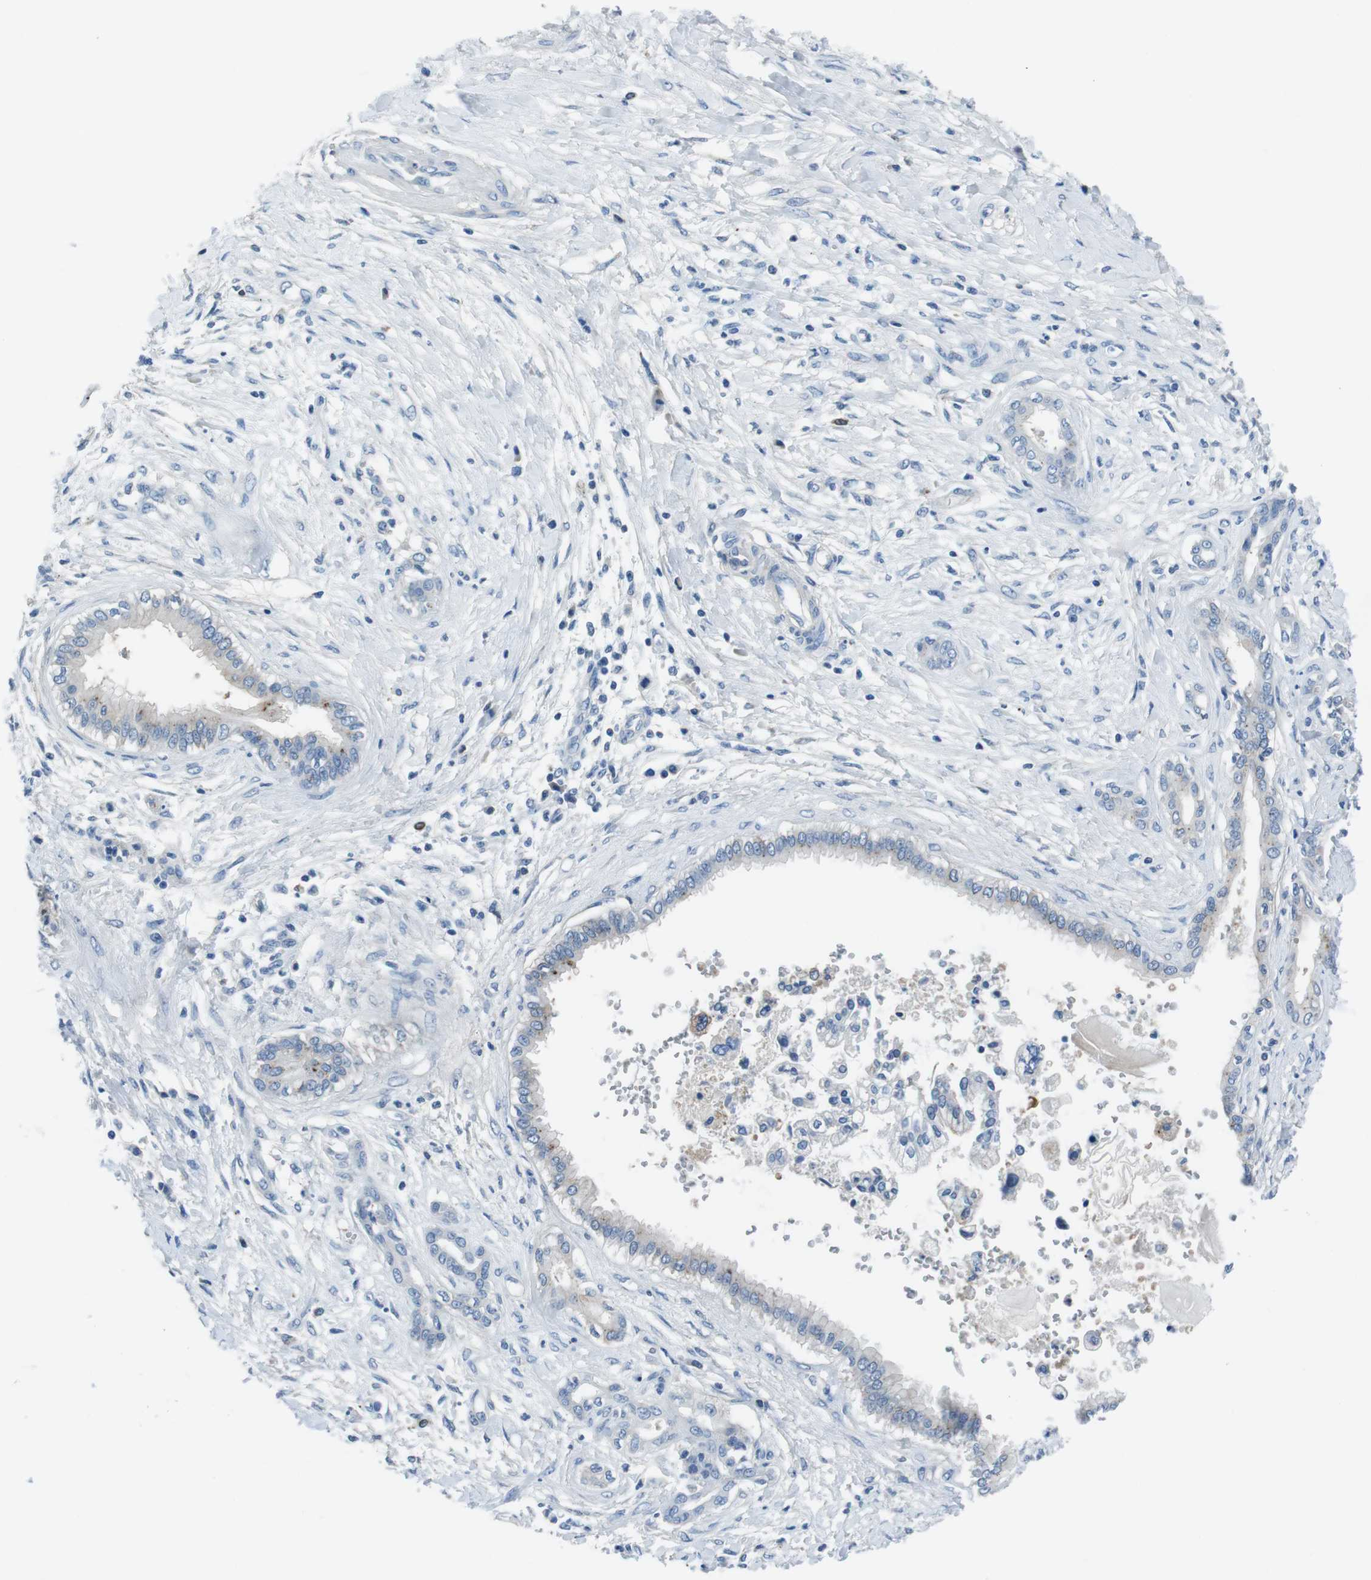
{"staining": {"intensity": "negative", "quantity": "none", "location": "none"}, "tissue": "pancreatic cancer", "cell_type": "Tumor cells", "image_type": "cancer", "snomed": [{"axis": "morphology", "description": "Adenocarcinoma, NOS"}, {"axis": "topography", "description": "Pancreas"}], "caption": "Tumor cells are negative for brown protein staining in adenocarcinoma (pancreatic).", "gene": "TULP3", "patient": {"sex": "male", "age": 56}}